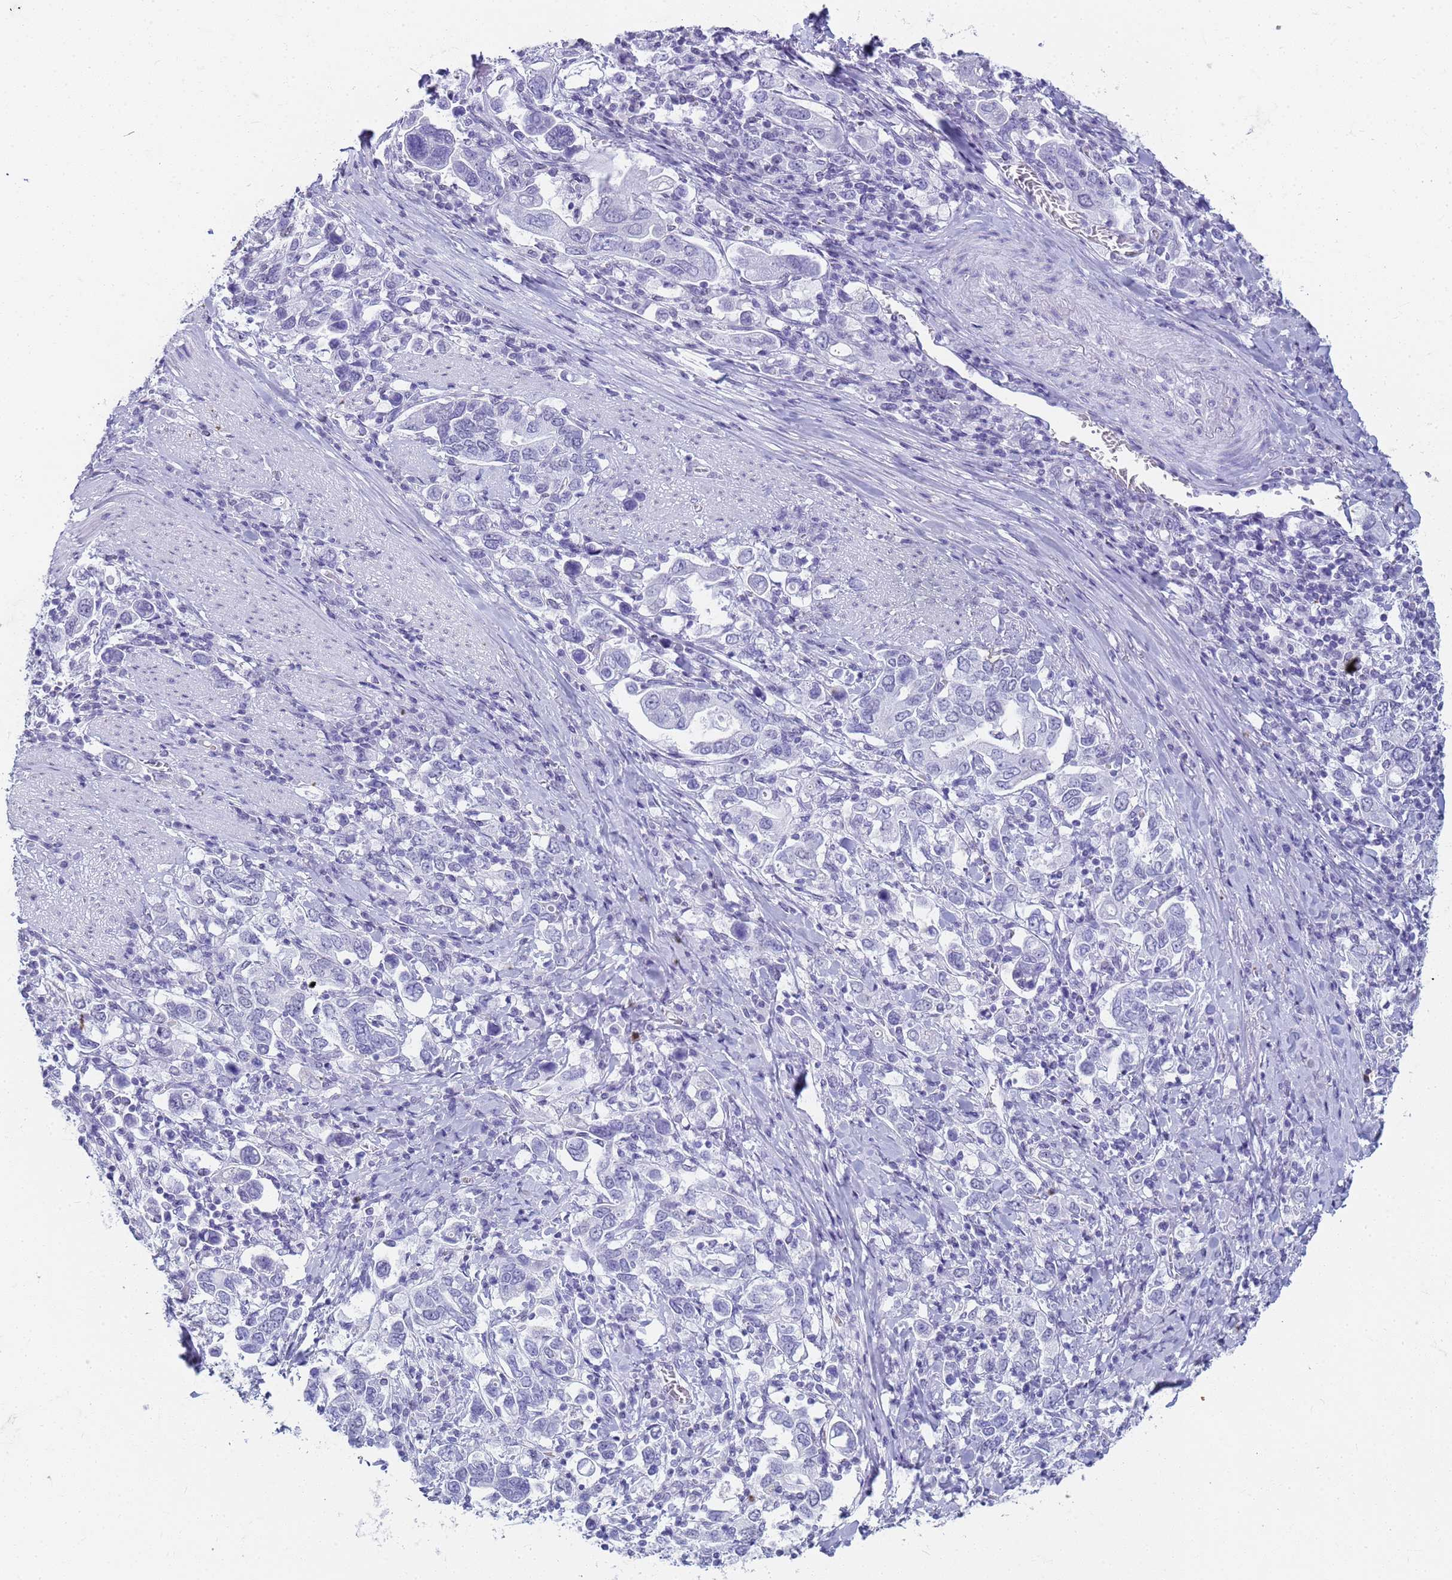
{"staining": {"intensity": "negative", "quantity": "none", "location": "none"}, "tissue": "stomach cancer", "cell_type": "Tumor cells", "image_type": "cancer", "snomed": [{"axis": "morphology", "description": "Adenocarcinoma, NOS"}, {"axis": "topography", "description": "Stomach, upper"}], "caption": "Human adenocarcinoma (stomach) stained for a protein using immunohistochemistry shows no expression in tumor cells.", "gene": "SLC7A9", "patient": {"sex": "male", "age": 62}}